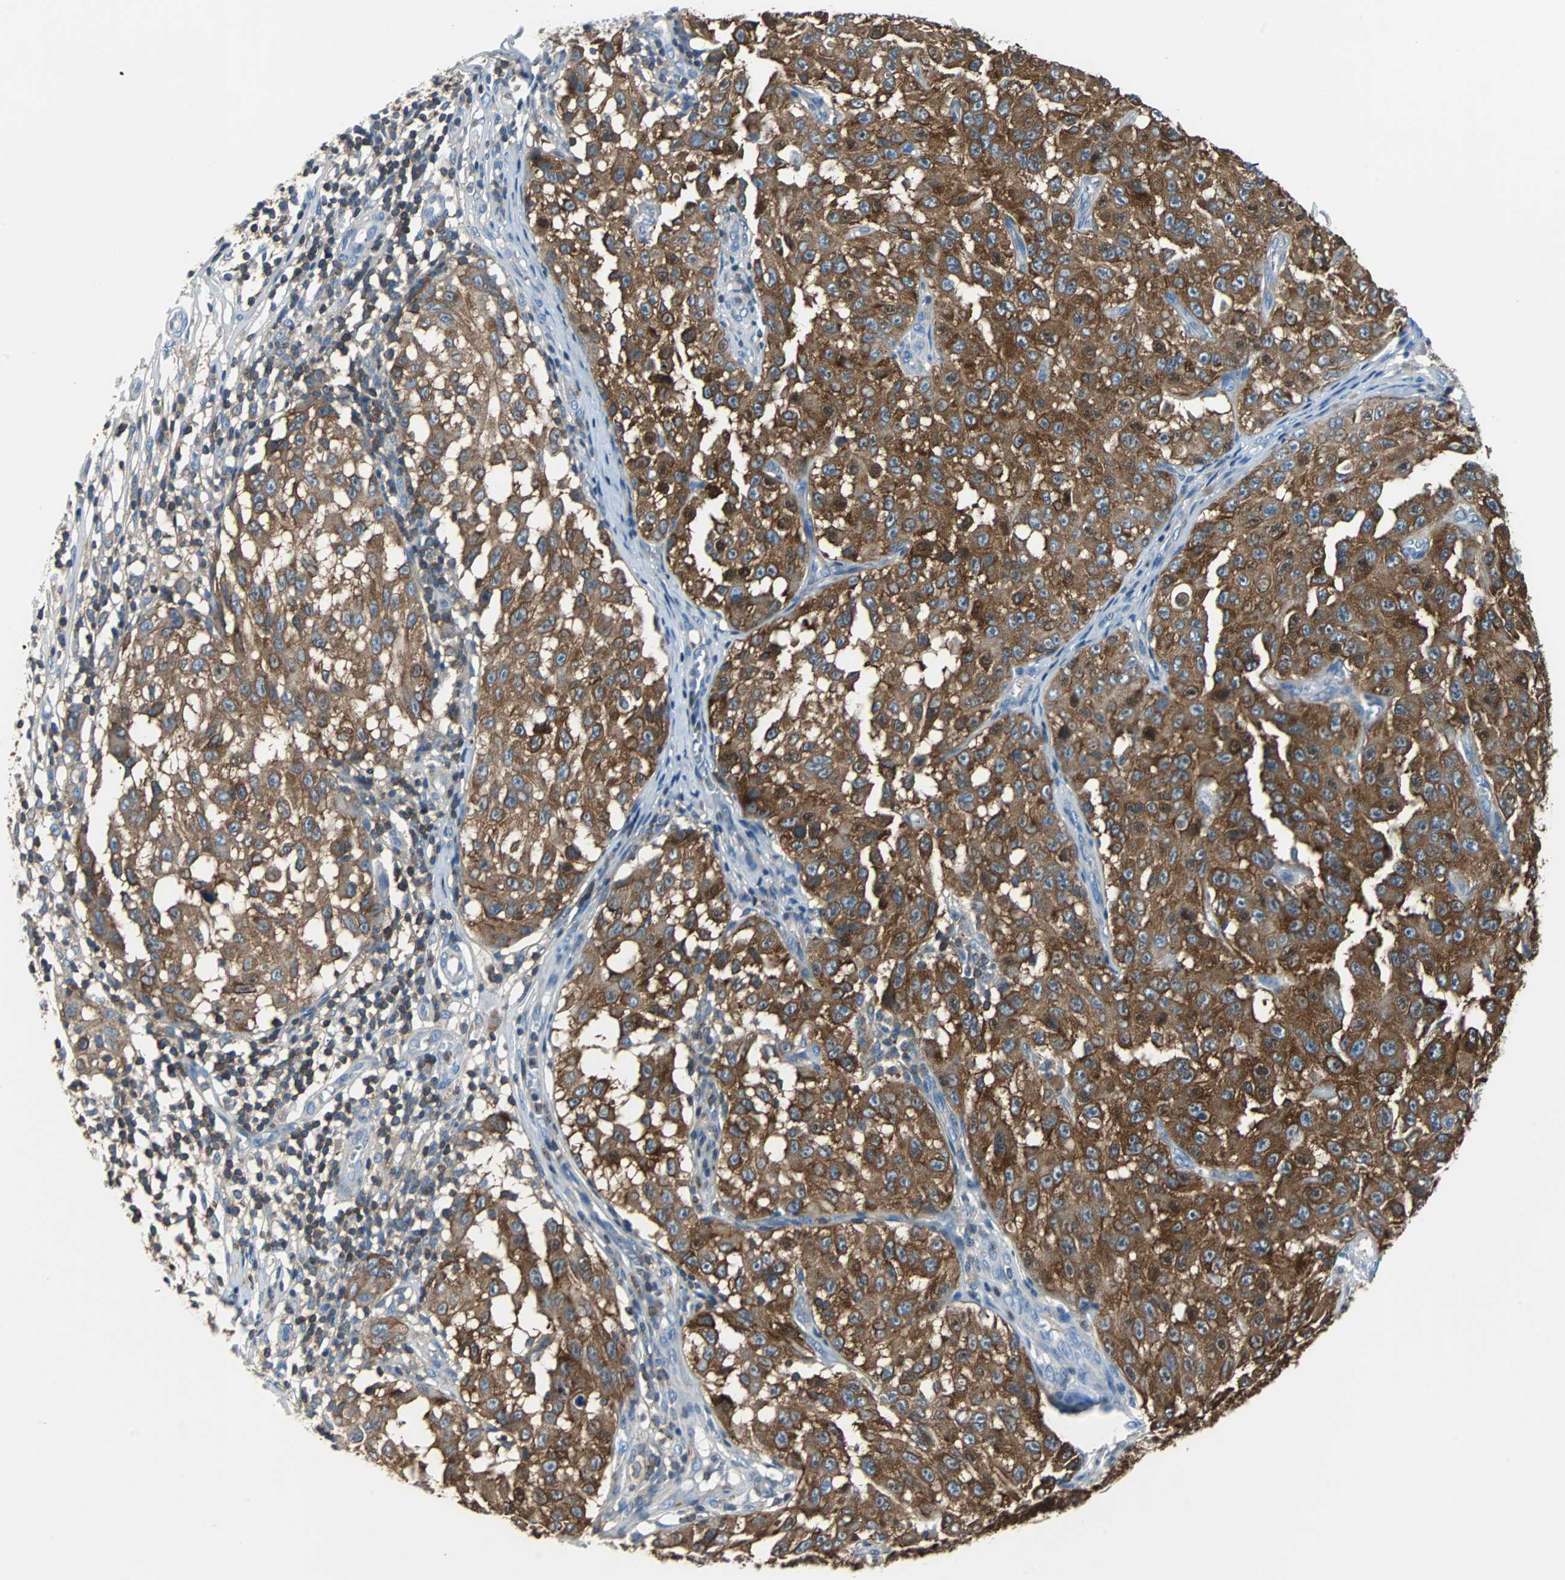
{"staining": {"intensity": "strong", "quantity": ">75%", "location": "cytoplasmic/membranous"}, "tissue": "melanoma", "cell_type": "Tumor cells", "image_type": "cancer", "snomed": [{"axis": "morphology", "description": "Malignant melanoma, NOS"}, {"axis": "topography", "description": "Skin"}], "caption": "IHC of melanoma demonstrates high levels of strong cytoplasmic/membranous positivity in about >75% of tumor cells.", "gene": "TSC22D4", "patient": {"sex": "male", "age": 30}}